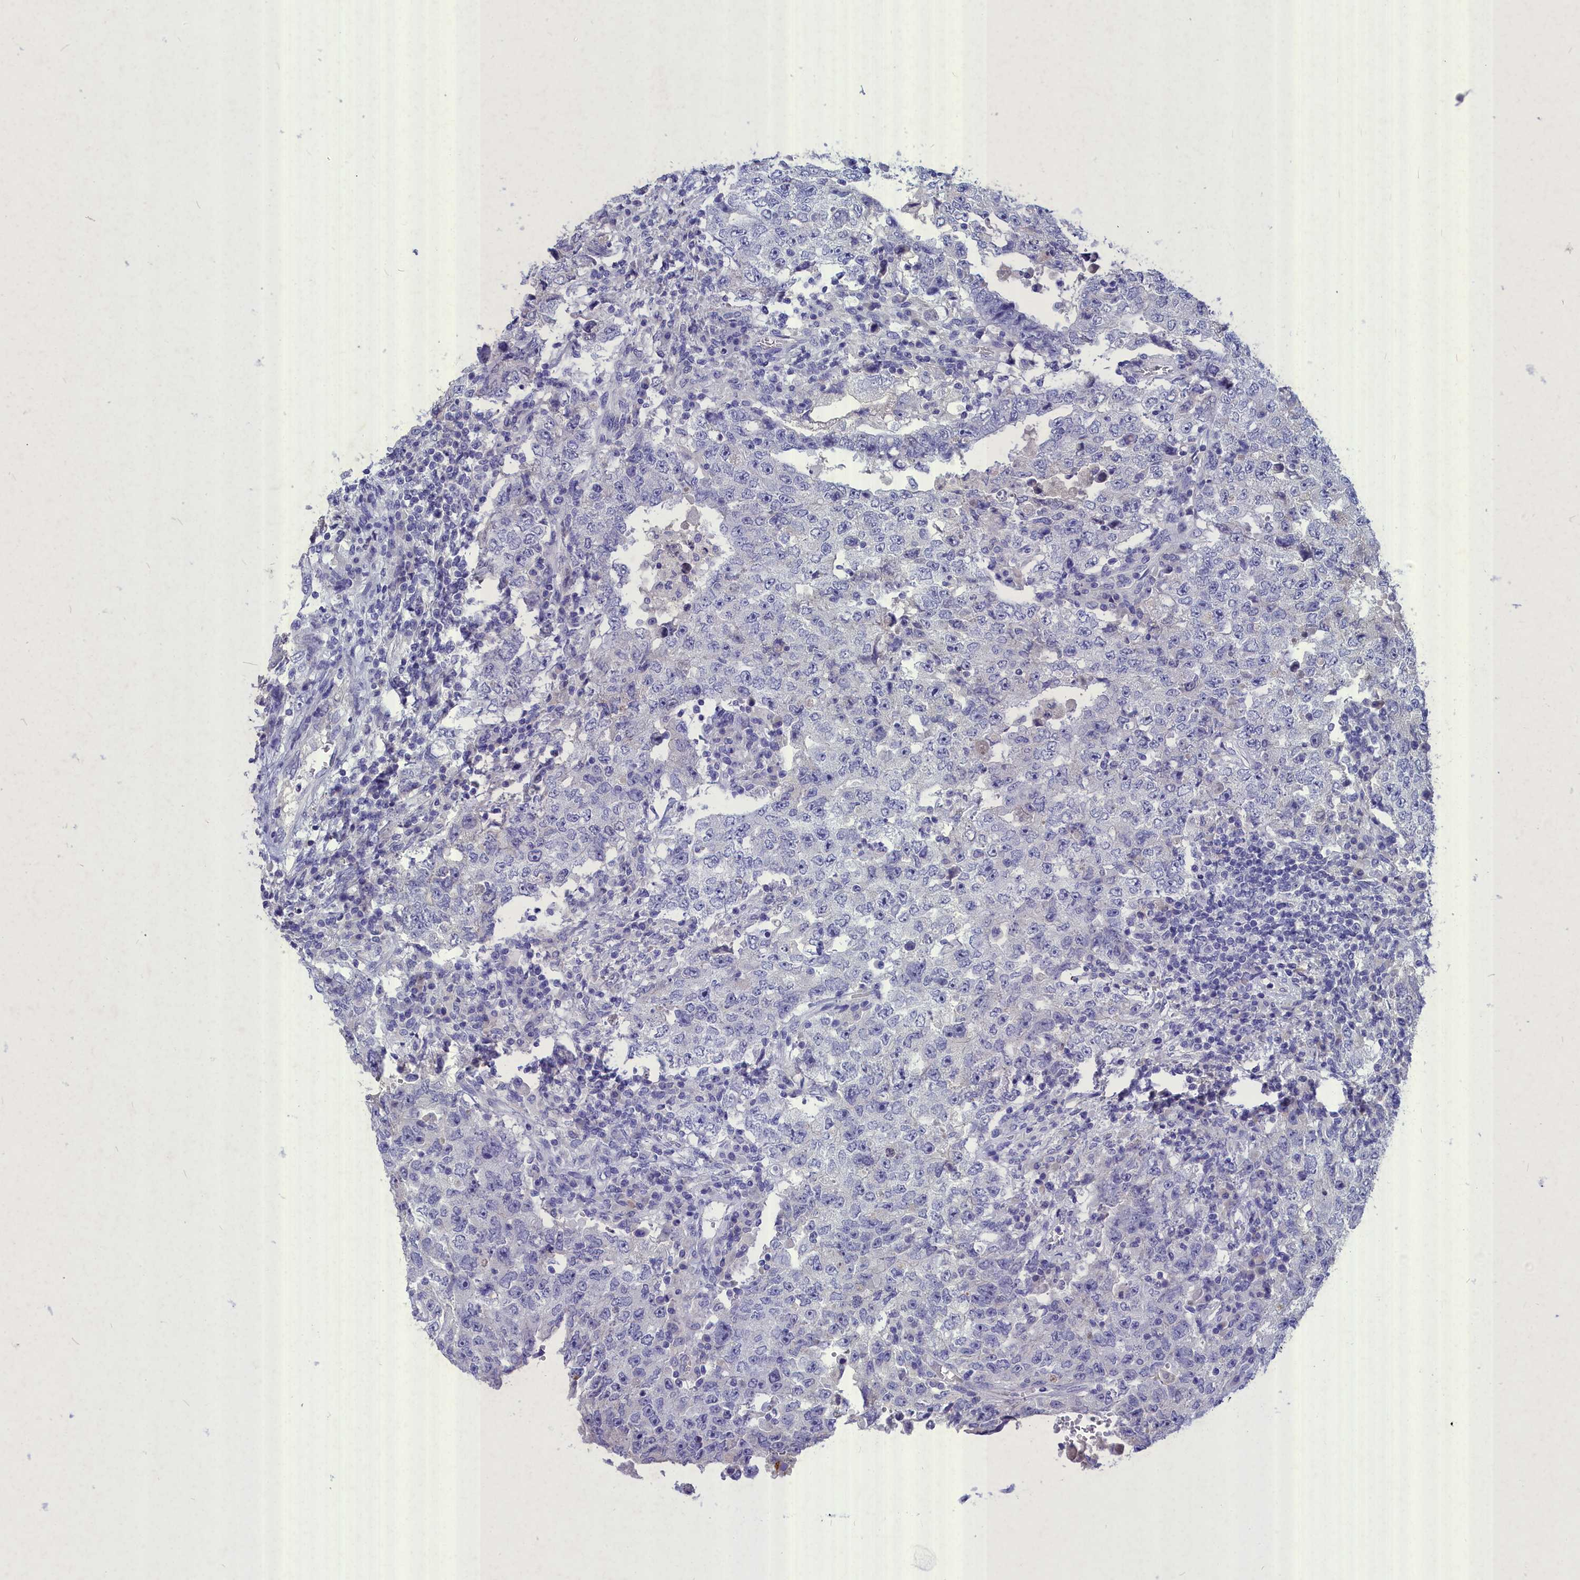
{"staining": {"intensity": "negative", "quantity": "none", "location": "none"}, "tissue": "testis cancer", "cell_type": "Tumor cells", "image_type": "cancer", "snomed": [{"axis": "morphology", "description": "Carcinoma, Embryonal, NOS"}, {"axis": "topography", "description": "Testis"}], "caption": "High power microscopy micrograph of an IHC micrograph of embryonal carcinoma (testis), revealing no significant staining in tumor cells.", "gene": "DEFB119", "patient": {"sex": "male", "age": 26}}